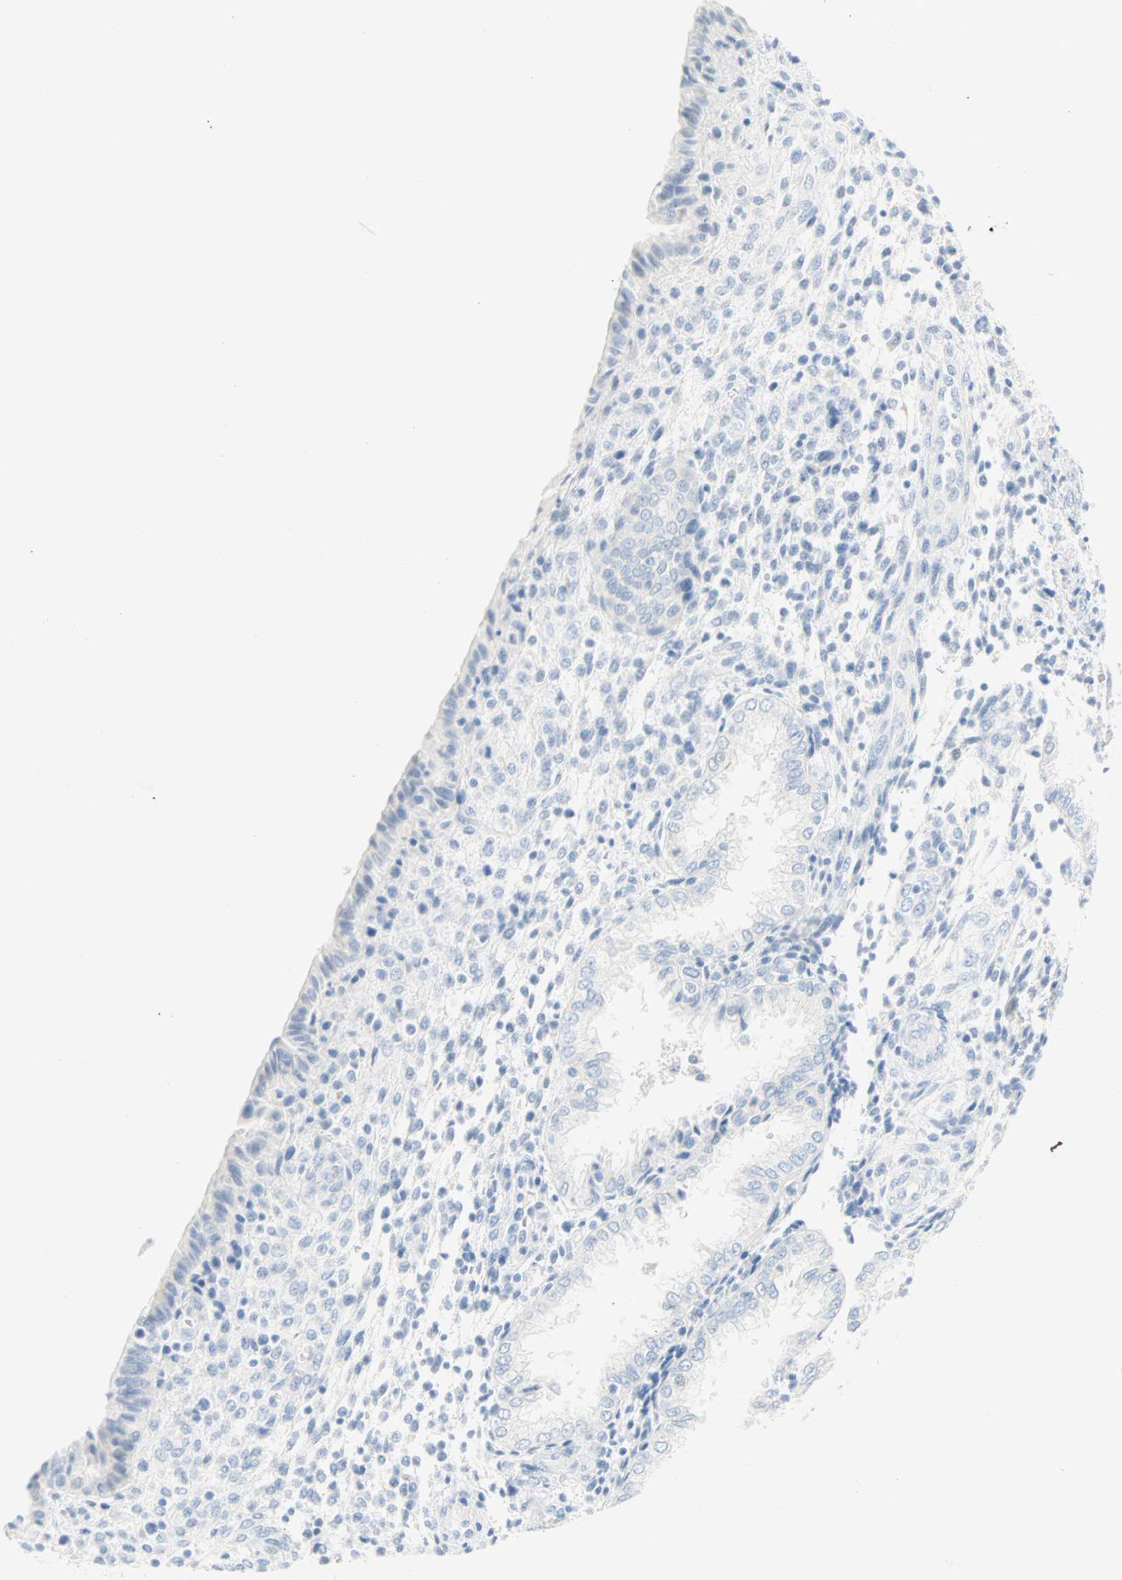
{"staining": {"intensity": "negative", "quantity": "none", "location": "none"}, "tissue": "endometrium", "cell_type": "Cells in endometrial stroma", "image_type": "normal", "snomed": [{"axis": "morphology", "description": "Normal tissue, NOS"}, {"axis": "topography", "description": "Endometrium"}], "caption": "Protein analysis of unremarkable endometrium displays no significant expression in cells in endometrial stroma.", "gene": "SELENBP1", "patient": {"sex": "female", "age": 33}}